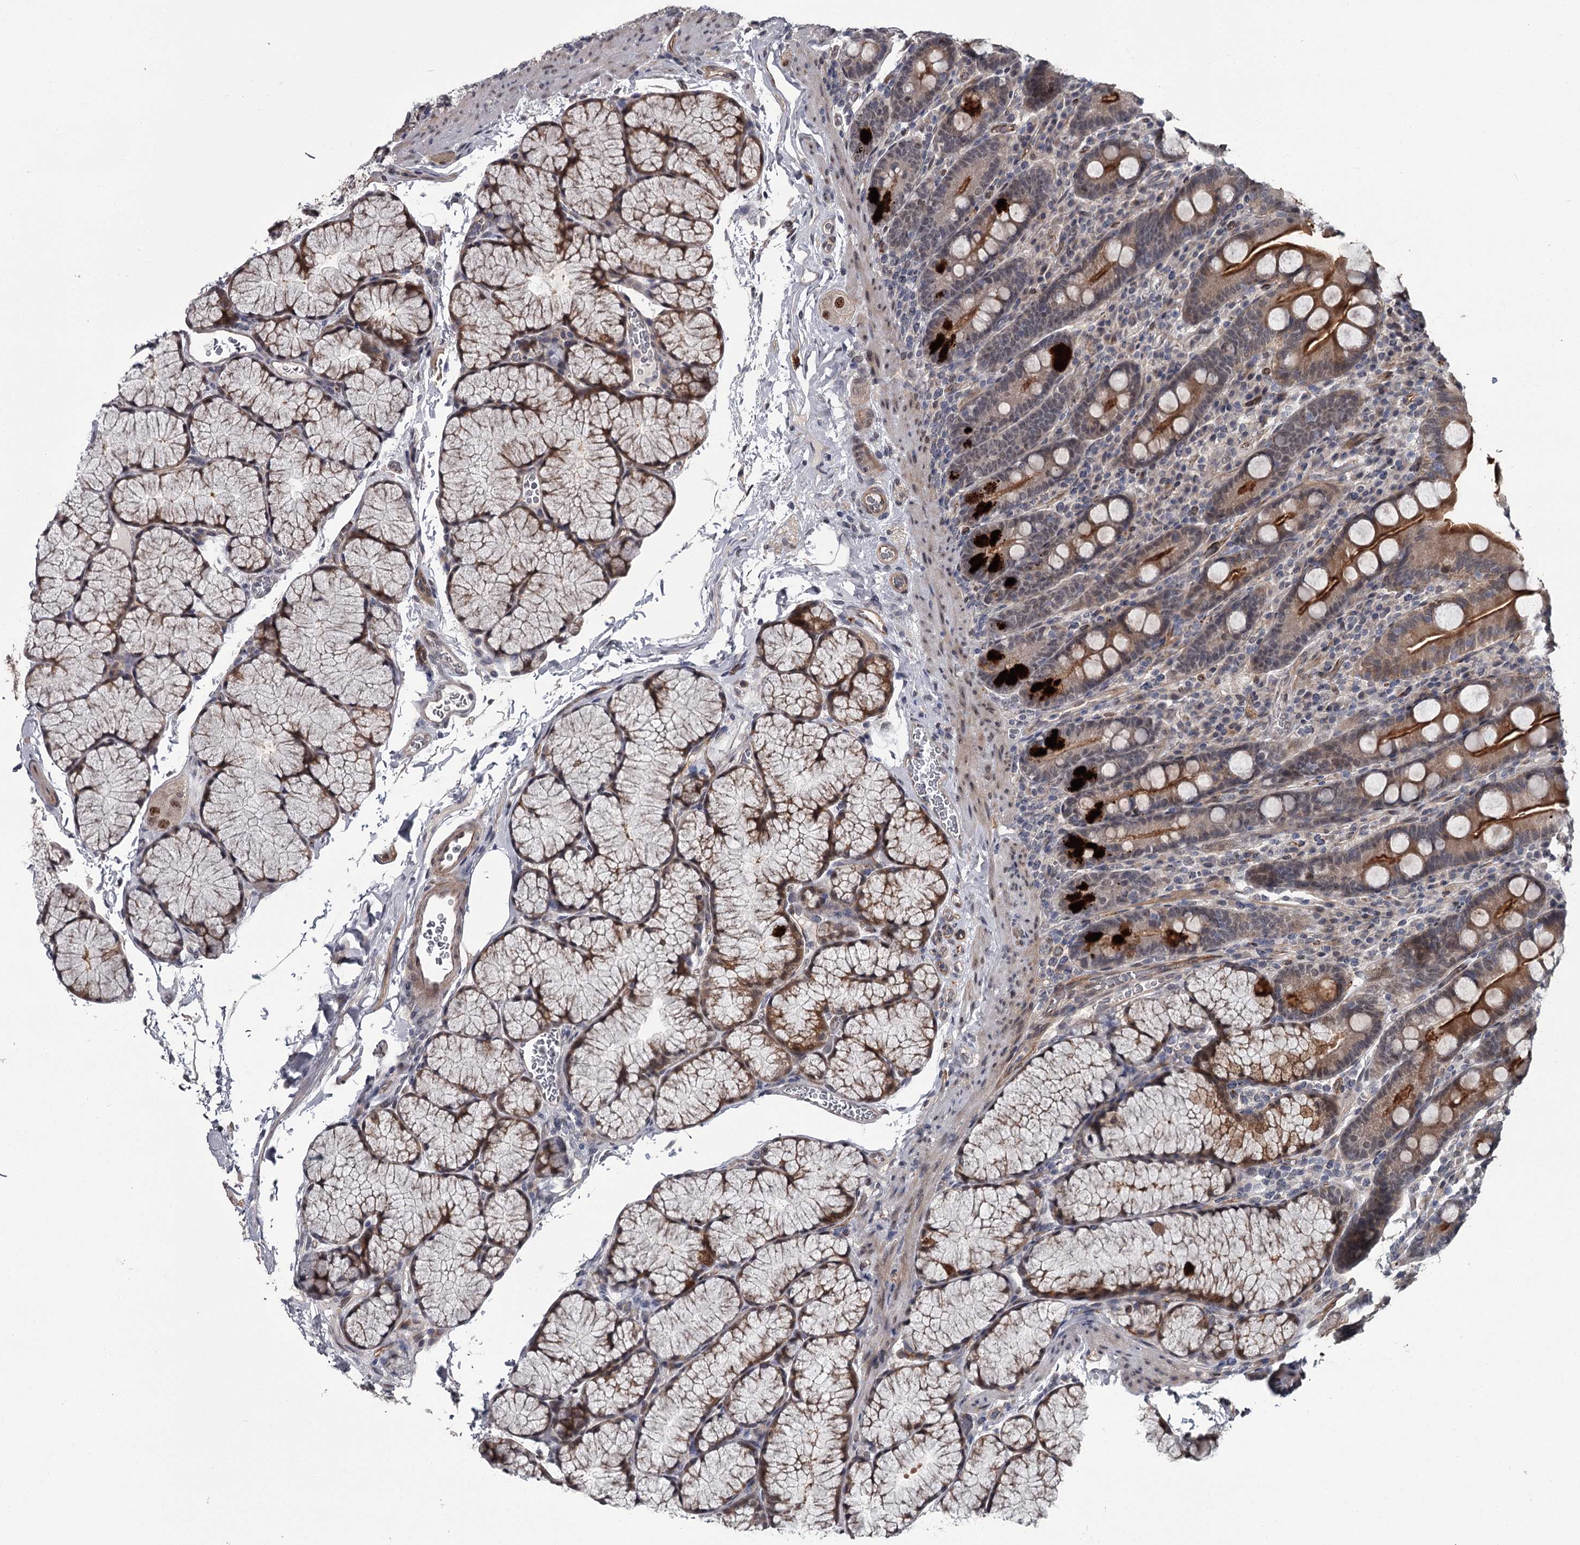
{"staining": {"intensity": "moderate", "quantity": ">75%", "location": "cytoplasmic/membranous"}, "tissue": "duodenum", "cell_type": "Glandular cells", "image_type": "normal", "snomed": [{"axis": "morphology", "description": "Normal tissue, NOS"}, {"axis": "topography", "description": "Duodenum"}], "caption": "Unremarkable duodenum shows moderate cytoplasmic/membranous positivity in about >75% of glandular cells.", "gene": "PRPF40B", "patient": {"sex": "male", "age": 35}}